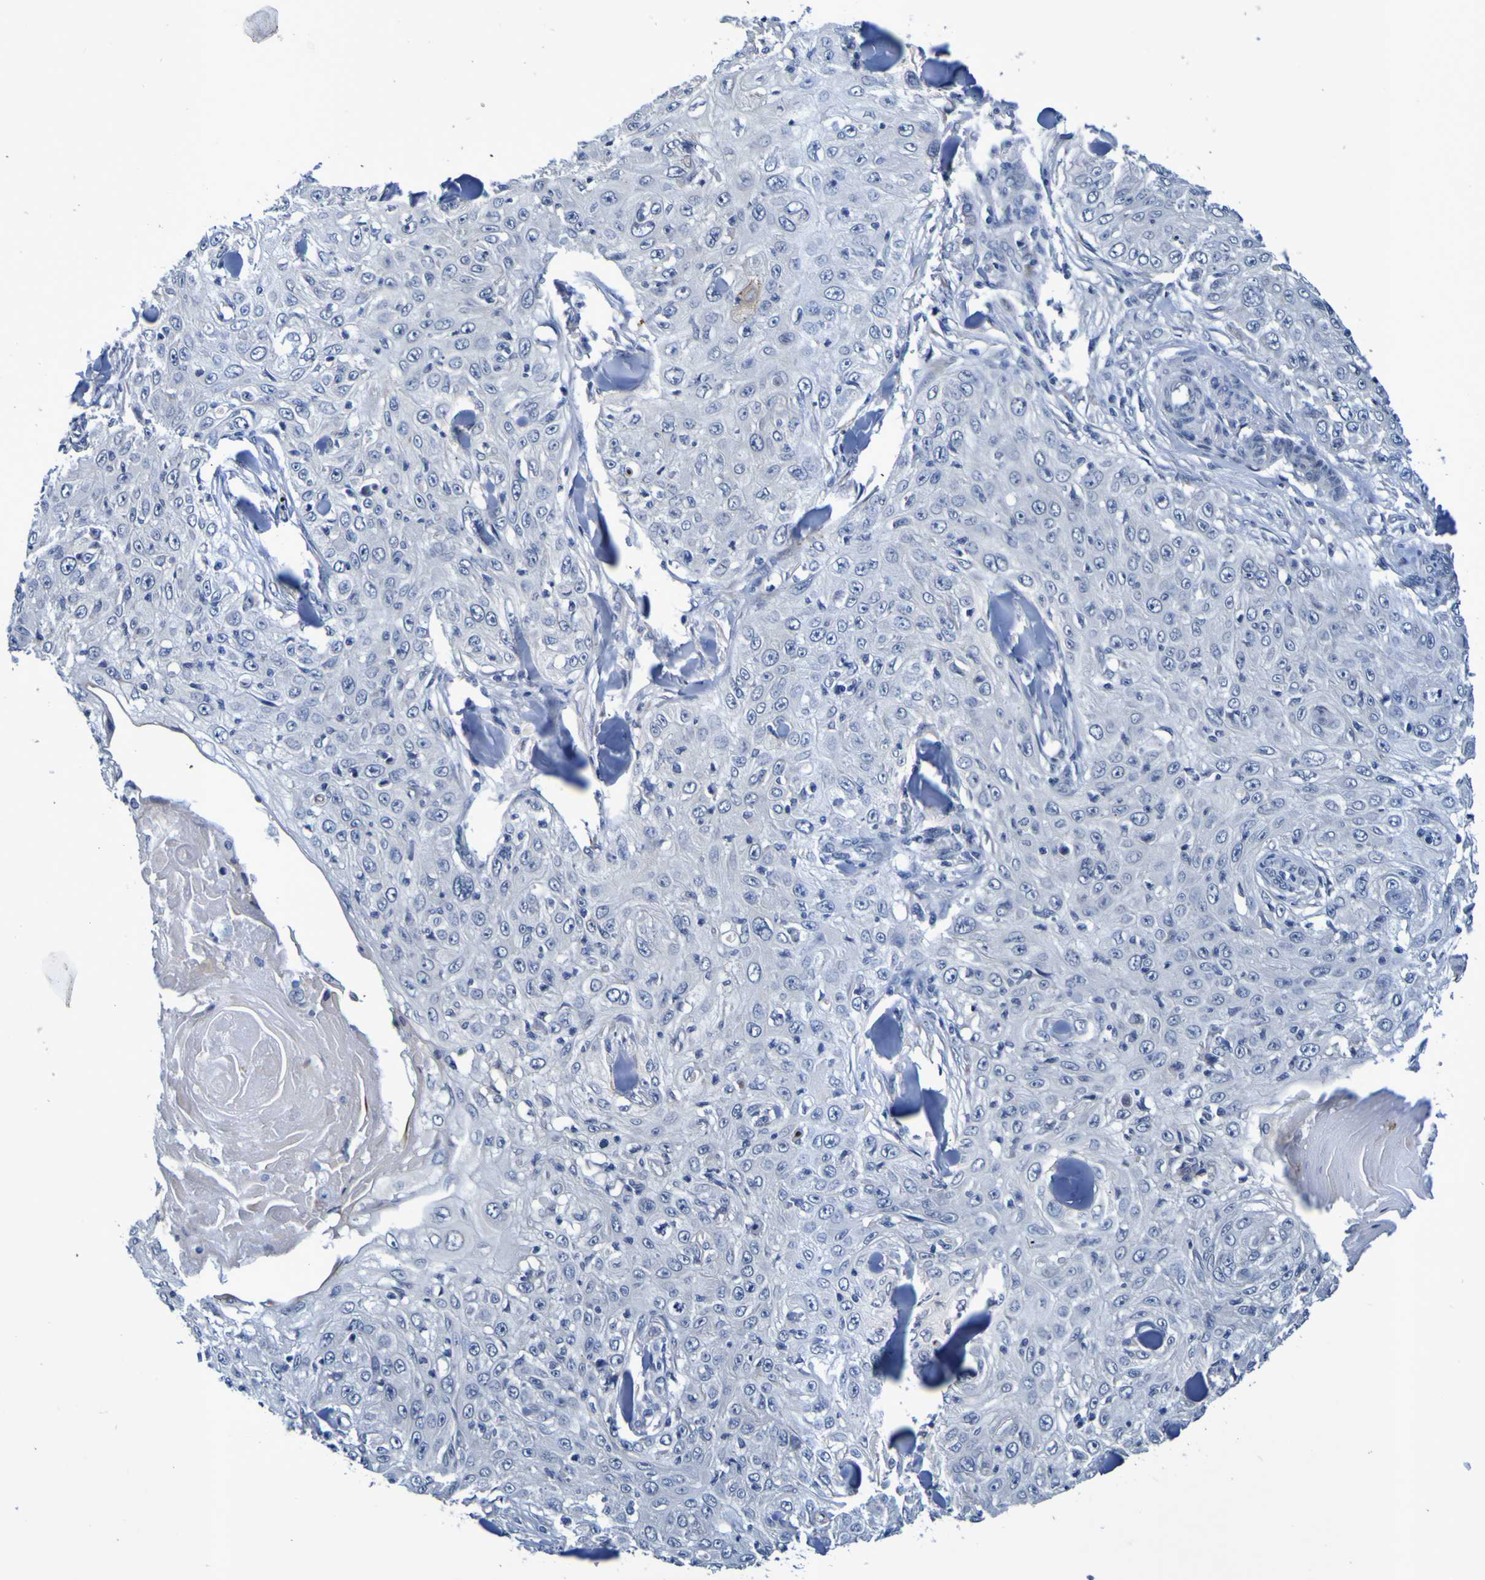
{"staining": {"intensity": "negative", "quantity": "none", "location": "none"}, "tissue": "skin cancer", "cell_type": "Tumor cells", "image_type": "cancer", "snomed": [{"axis": "morphology", "description": "Squamous cell carcinoma, NOS"}, {"axis": "topography", "description": "Skin"}], "caption": "Skin cancer stained for a protein using immunohistochemistry (IHC) demonstrates no positivity tumor cells.", "gene": "VMA21", "patient": {"sex": "male", "age": 86}}